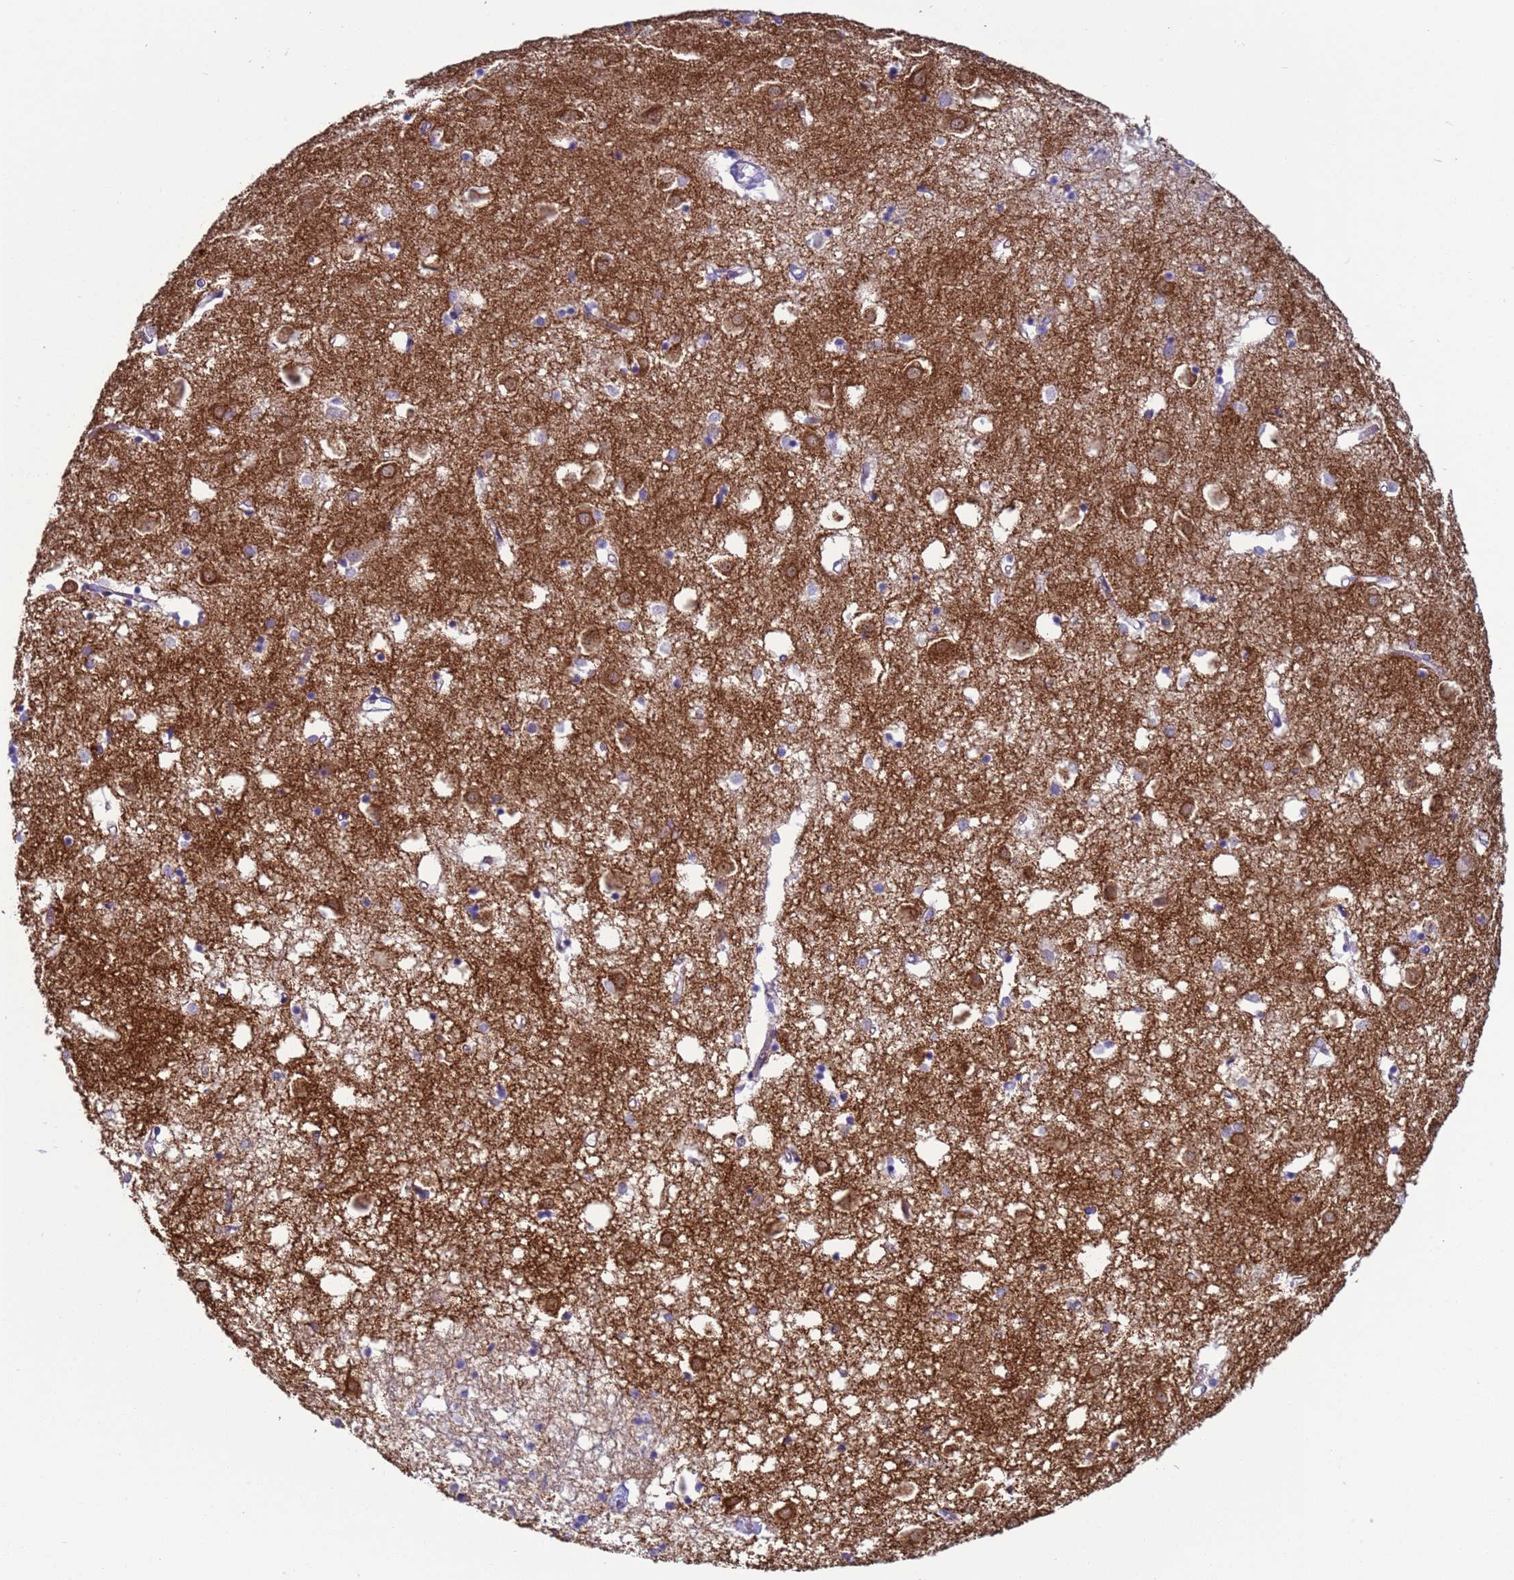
{"staining": {"intensity": "weak", "quantity": "<25%", "location": "cytoplasmic/membranous"}, "tissue": "caudate", "cell_type": "Glial cells", "image_type": "normal", "snomed": [{"axis": "morphology", "description": "Normal tissue, NOS"}, {"axis": "topography", "description": "Lateral ventricle wall"}], "caption": "A high-resolution micrograph shows immunohistochemistry (IHC) staining of normal caudate, which shows no significant expression in glial cells.", "gene": "HPCAL1", "patient": {"sex": "male", "age": 70}}